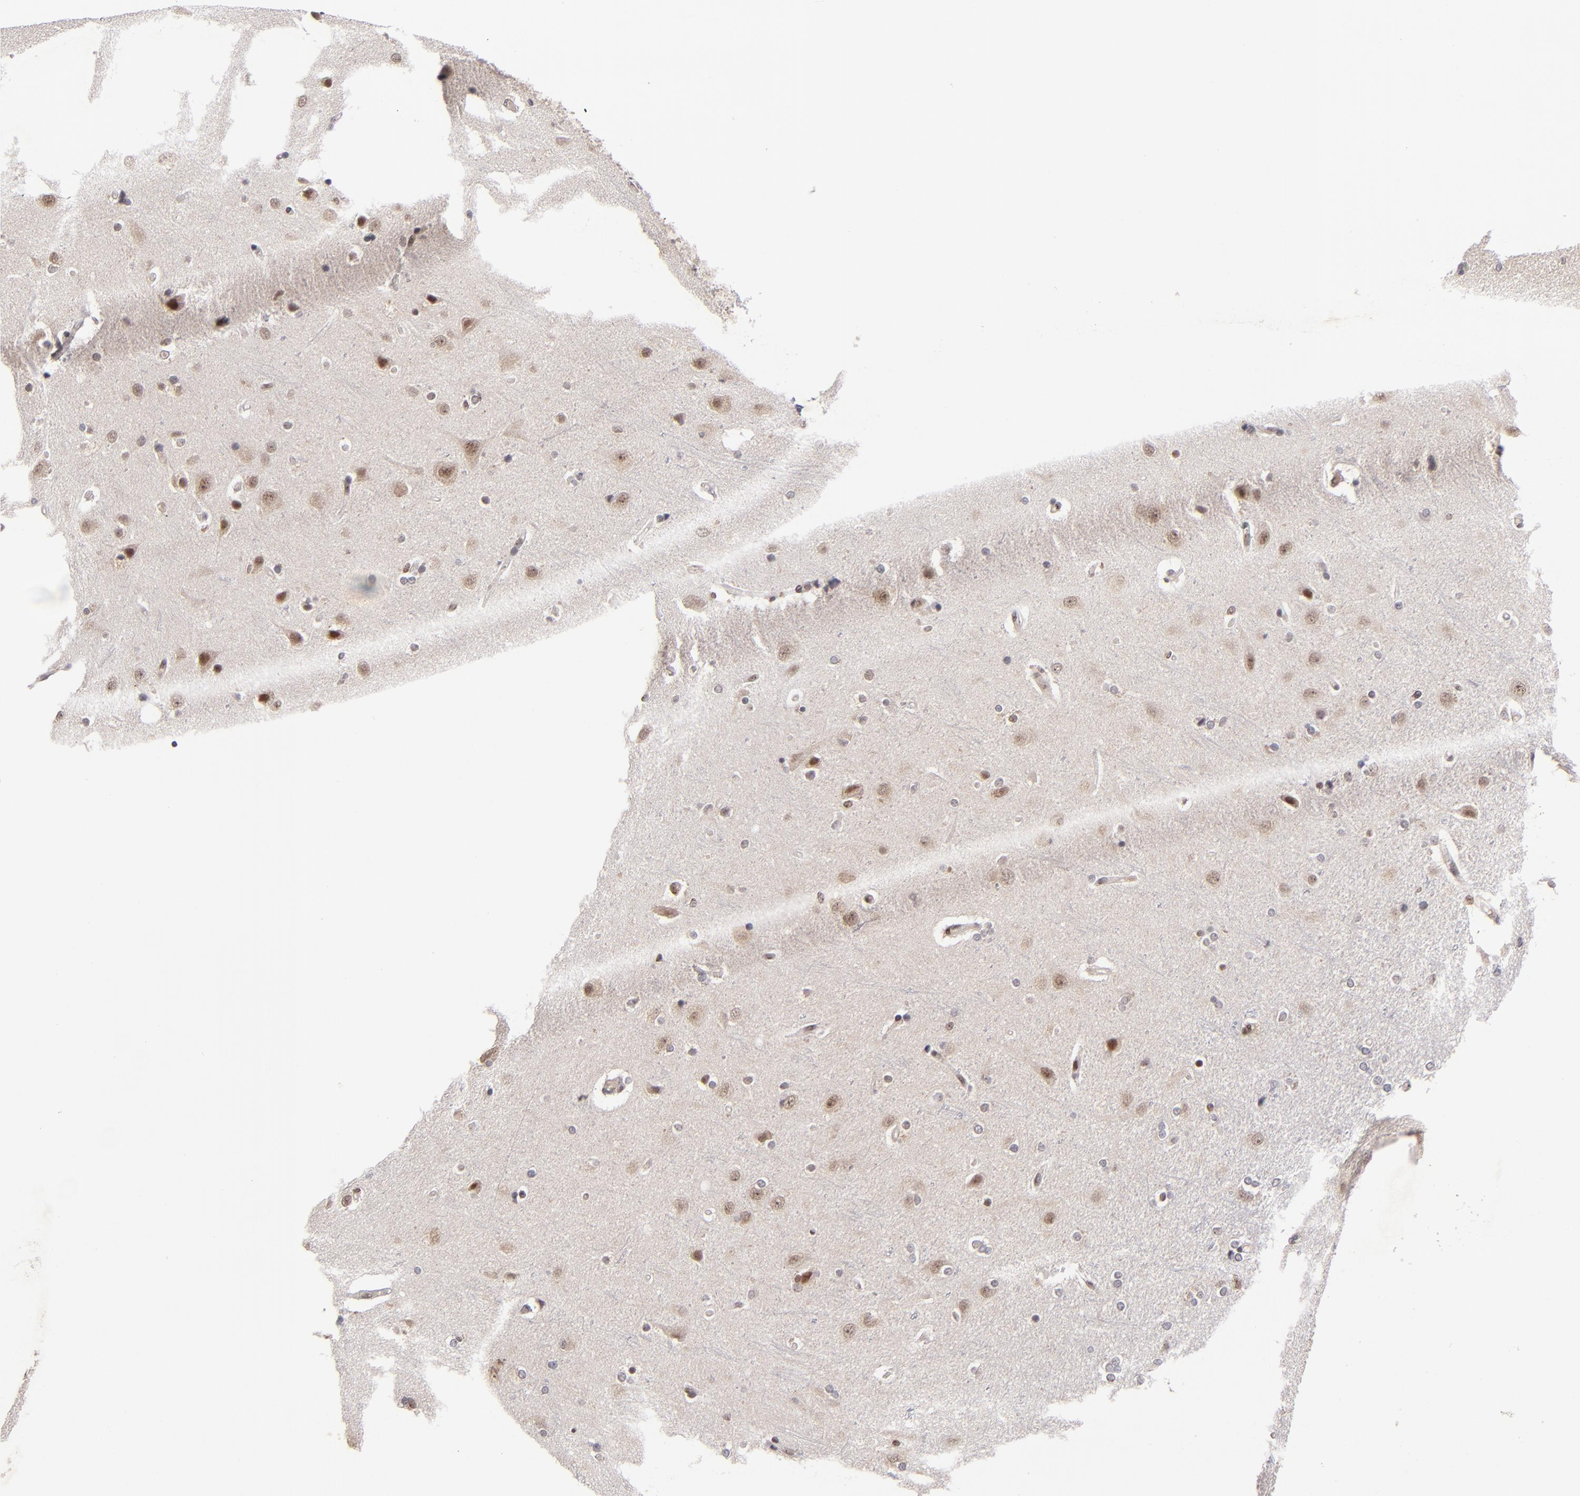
{"staining": {"intensity": "negative", "quantity": "none", "location": "none"}, "tissue": "cerebral cortex", "cell_type": "Endothelial cells", "image_type": "normal", "snomed": [{"axis": "morphology", "description": "Normal tissue, NOS"}, {"axis": "topography", "description": "Cerebral cortex"}], "caption": "Immunohistochemistry image of unremarkable cerebral cortex: human cerebral cortex stained with DAB (3,3'-diaminobenzidine) displays no significant protein positivity in endothelial cells. (DAB immunohistochemistry, high magnification).", "gene": "PCNX4", "patient": {"sex": "female", "age": 54}}